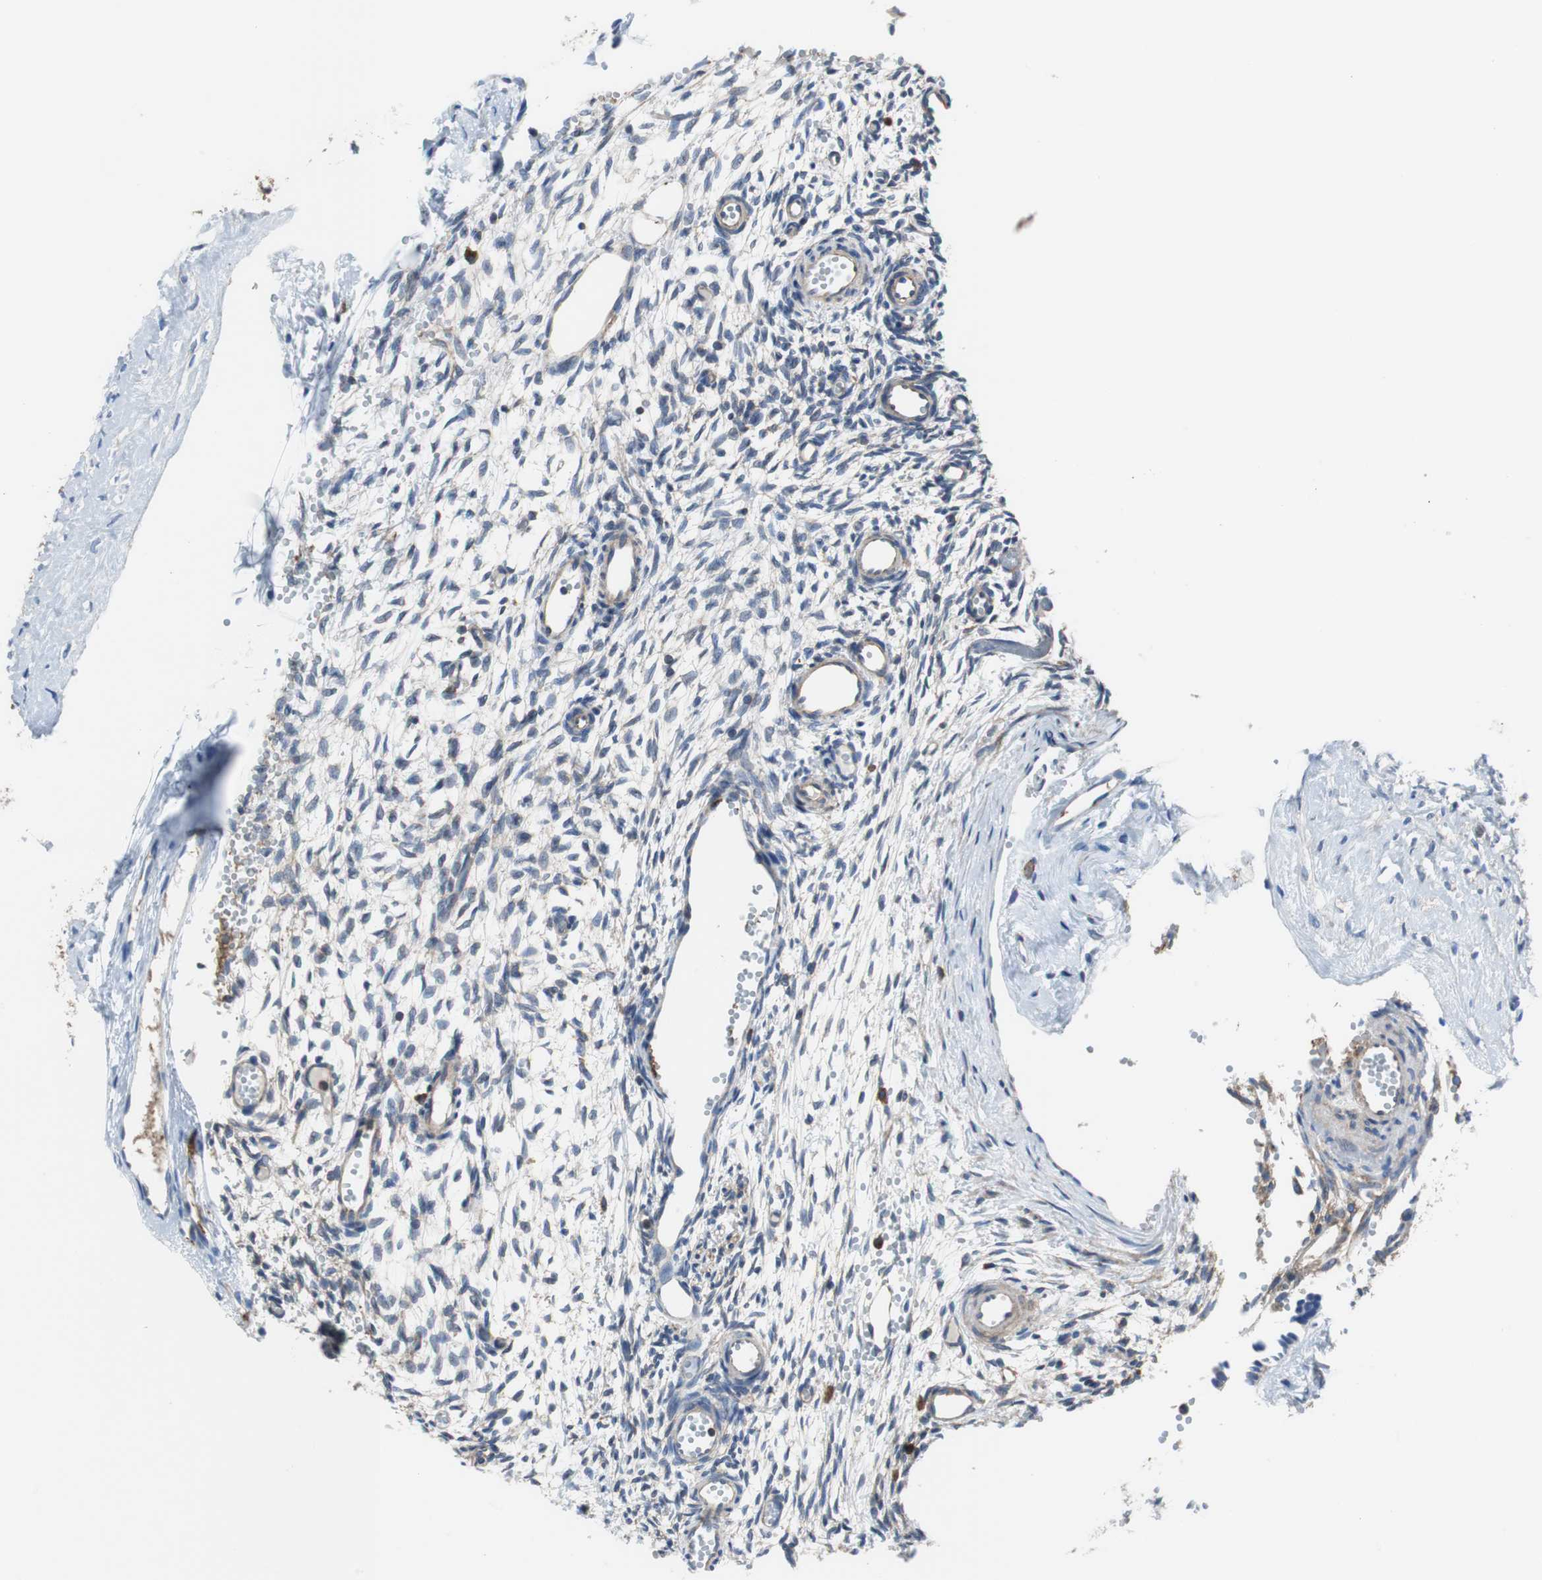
{"staining": {"intensity": "moderate", "quantity": "25%-75%", "location": "cytoplasmic/membranous"}, "tissue": "ovary", "cell_type": "Ovarian stroma cells", "image_type": "normal", "snomed": [{"axis": "morphology", "description": "Normal tissue, NOS"}, {"axis": "topography", "description": "Ovary"}], "caption": "This is an image of IHC staining of benign ovary, which shows moderate staining in the cytoplasmic/membranous of ovarian stroma cells.", "gene": "BRAF", "patient": {"sex": "female", "age": 35}}